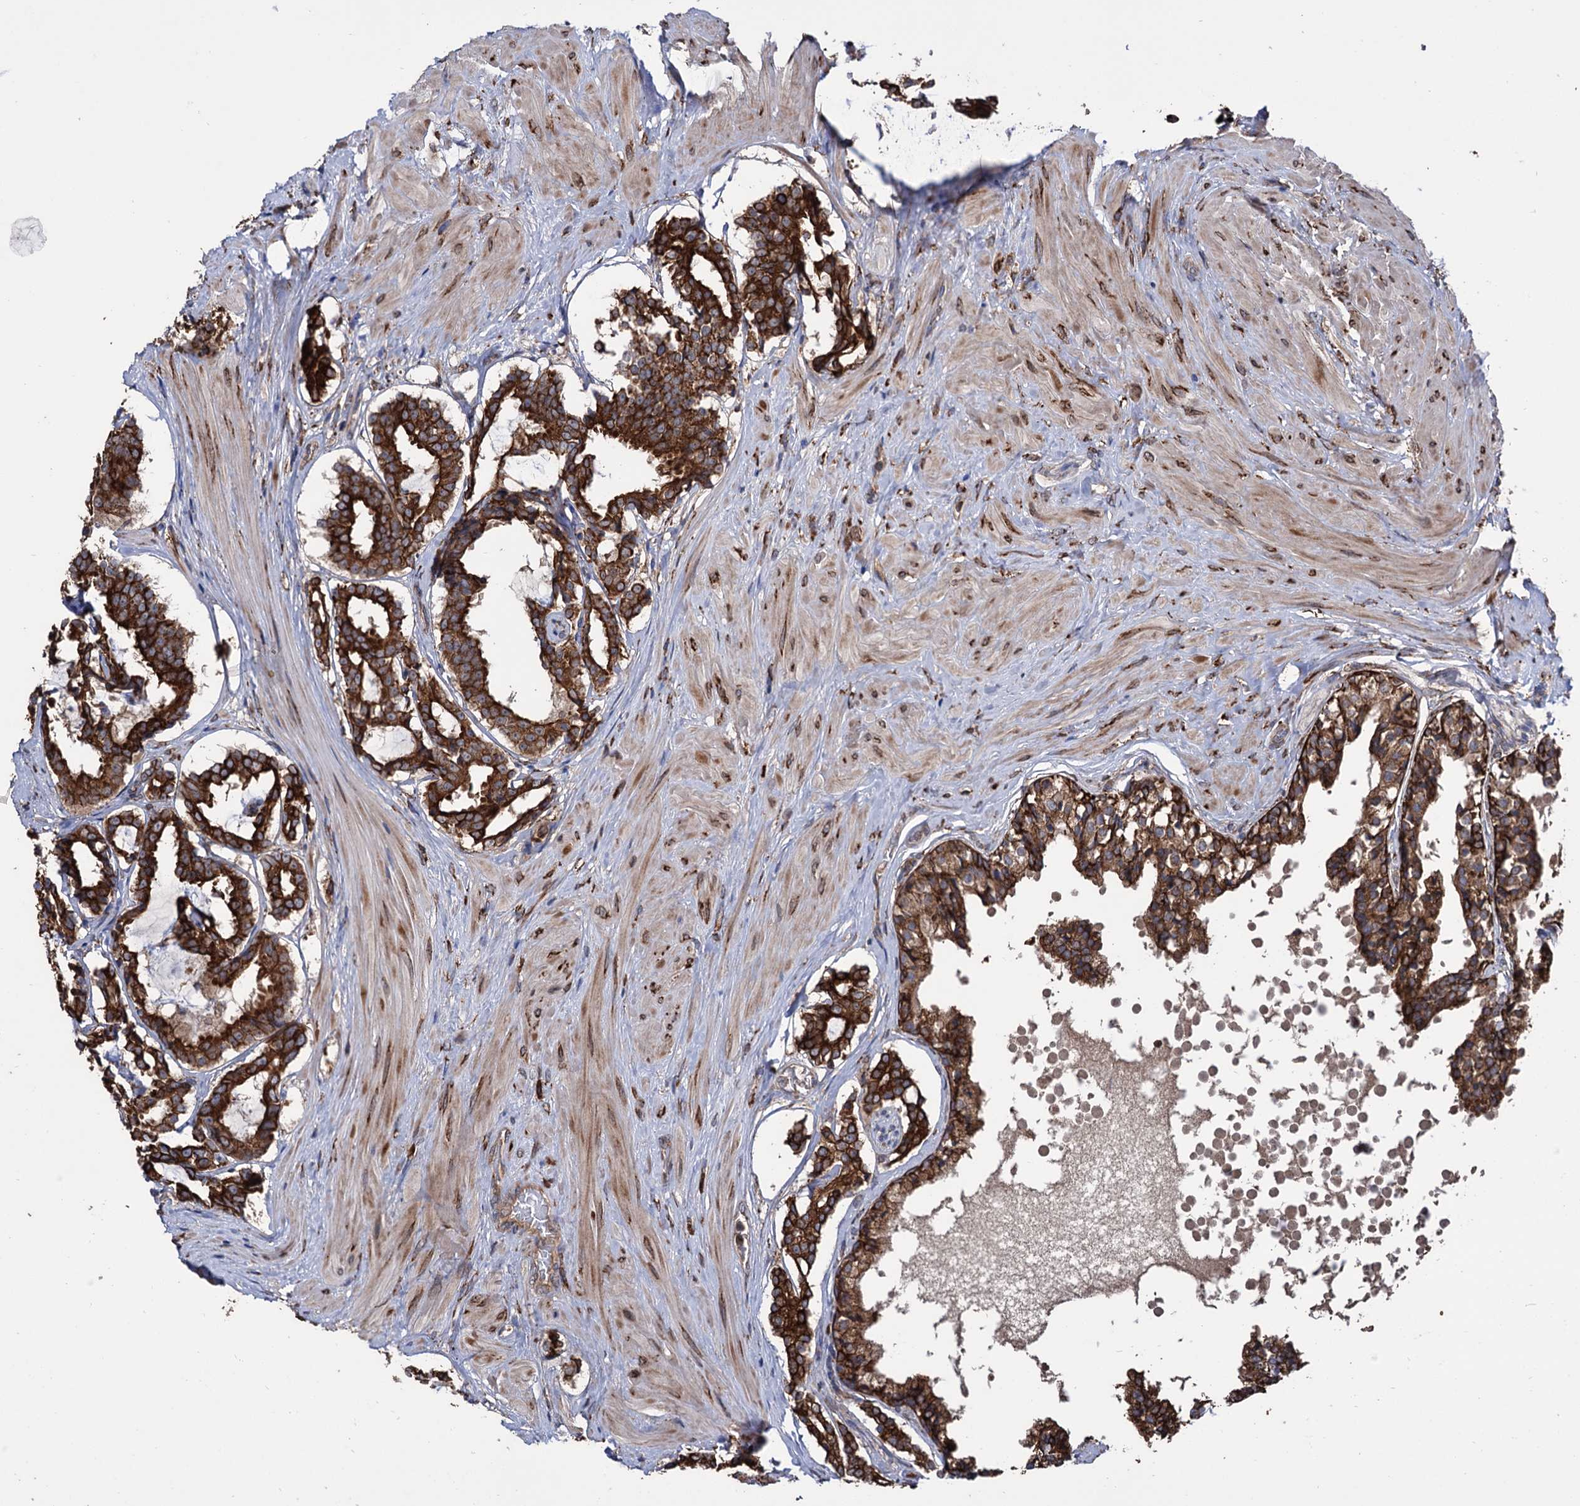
{"staining": {"intensity": "strong", "quantity": ">75%", "location": "cytoplasmic/membranous"}, "tissue": "prostate cancer", "cell_type": "Tumor cells", "image_type": "cancer", "snomed": [{"axis": "morphology", "description": "Adenocarcinoma, High grade"}, {"axis": "topography", "description": "Prostate"}], "caption": "Human prostate high-grade adenocarcinoma stained with a protein marker reveals strong staining in tumor cells.", "gene": "CDAN1", "patient": {"sex": "male", "age": 58}}